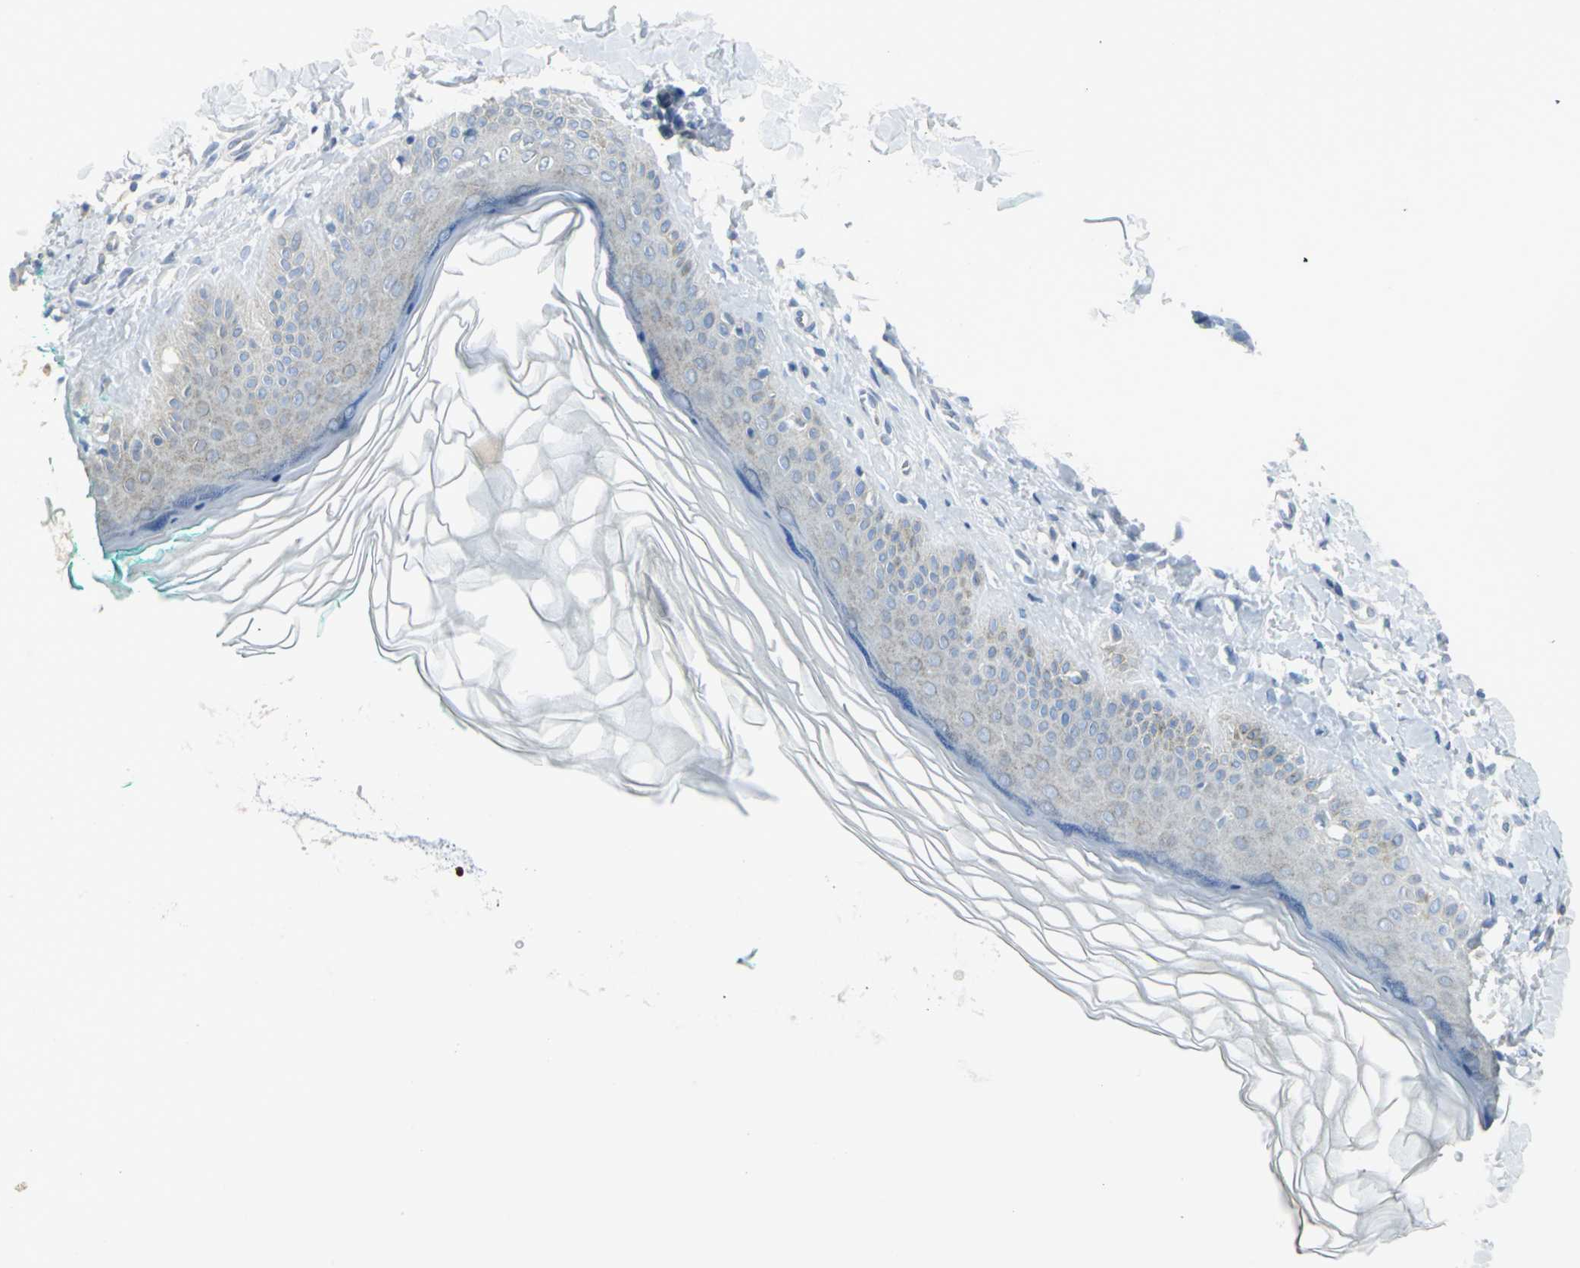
{"staining": {"intensity": "negative", "quantity": "none", "location": "none"}, "tissue": "skin", "cell_type": "Fibroblasts", "image_type": "normal", "snomed": [{"axis": "morphology", "description": "Normal tissue, NOS"}, {"axis": "topography", "description": "Skin"}], "caption": "A high-resolution micrograph shows immunohistochemistry (IHC) staining of benign skin, which demonstrates no significant staining in fibroblasts. (DAB immunohistochemistry with hematoxylin counter stain).", "gene": "CYB5A", "patient": {"sex": "male", "age": 71}}